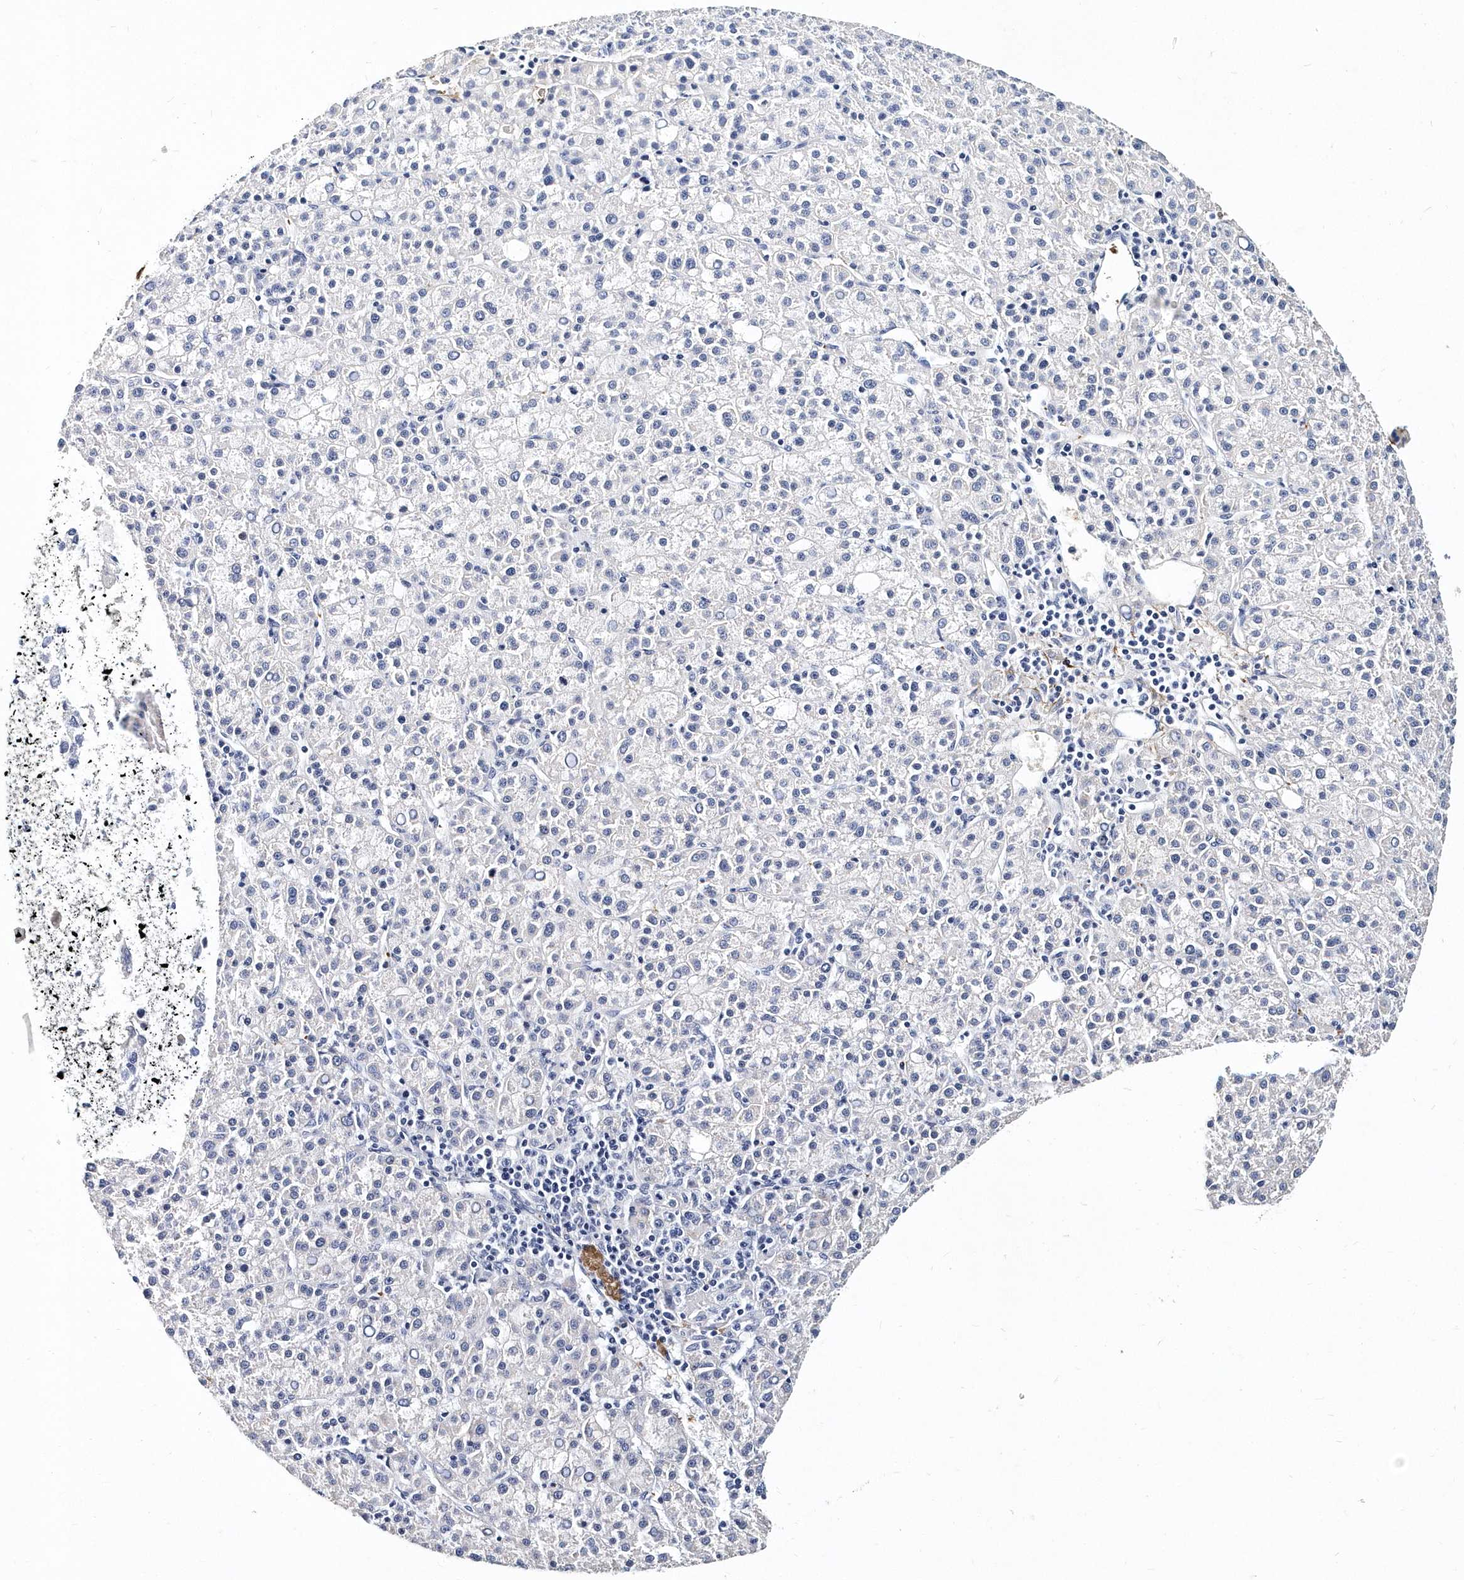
{"staining": {"intensity": "negative", "quantity": "none", "location": "none"}, "tissue": "liver cancer", "cell_type": "Tumor cells", "image_type": "cancer", "snomed": [{"axis": "morphology", "description": "Carcinoma, Hepatocellular, NOS"}, {"axis": "topography", "description": "Liver"}], "caption": "Tumor cells are negative for brown protein staining in hepatocellular carcinoma (liver).", "gene": "ITGA2B", "patient": {"sex": "female", "age": 58}}